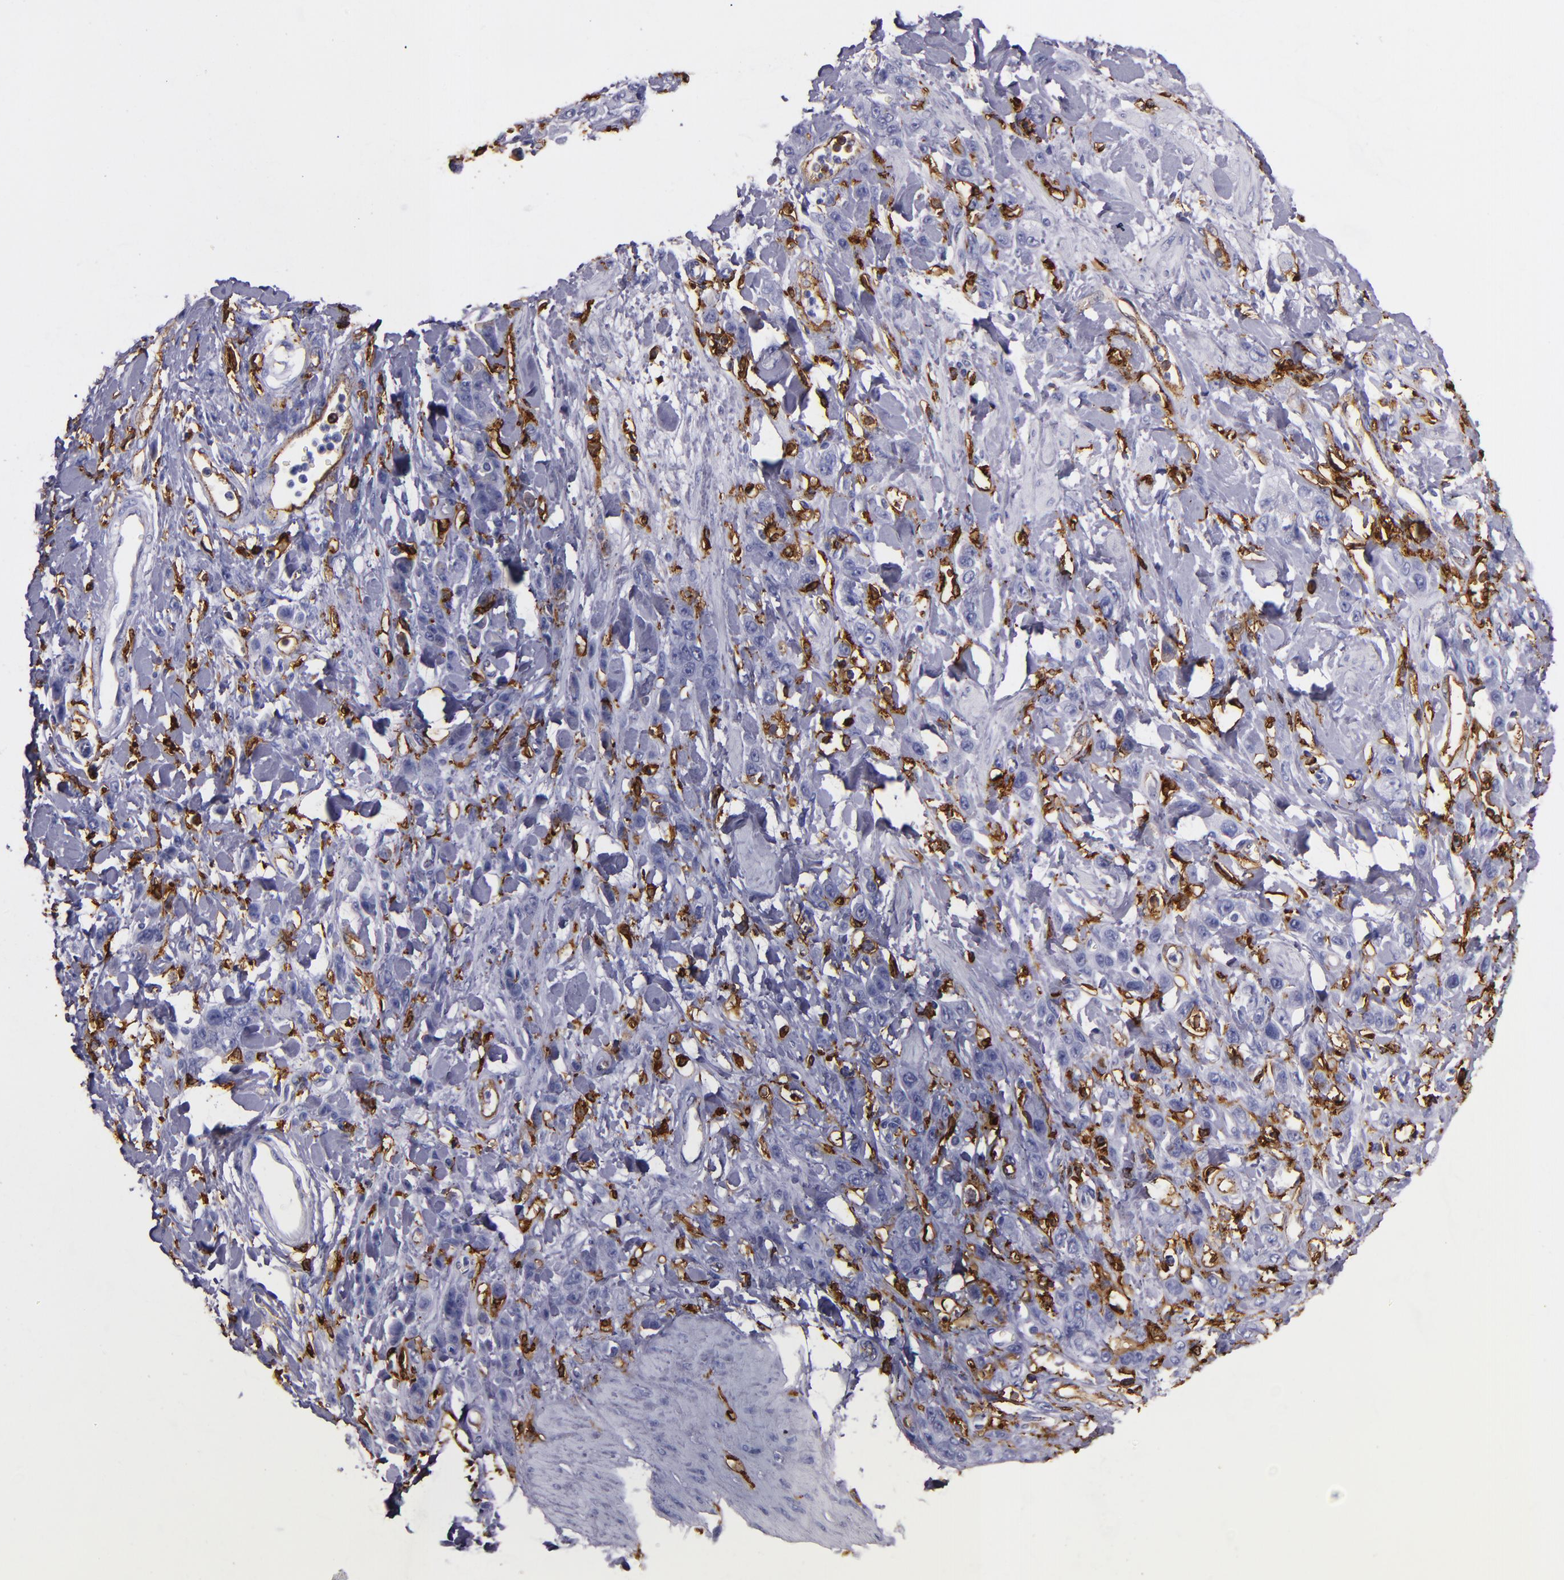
{"staining": {"intensity": "negative", "quantity": "none", "location": "none"}, "tissue": "stomach cancer", "cell_type": "Tumor cells", "image_type": "cancer", "snomed": [{"axis": "morphology", "description": "Normal tissue, NOS"}, {"axis": "morphology", "description": "Adenocarcinoma, NOS"}, {"axis": "topography", "description": "Stomach"}], "caption": "Protein analysis of stomach cancer demonstrates no significant expression in tumor cells.", "gene": "HLA-DRA", "patient": {"sex": "male", "age": 82}}